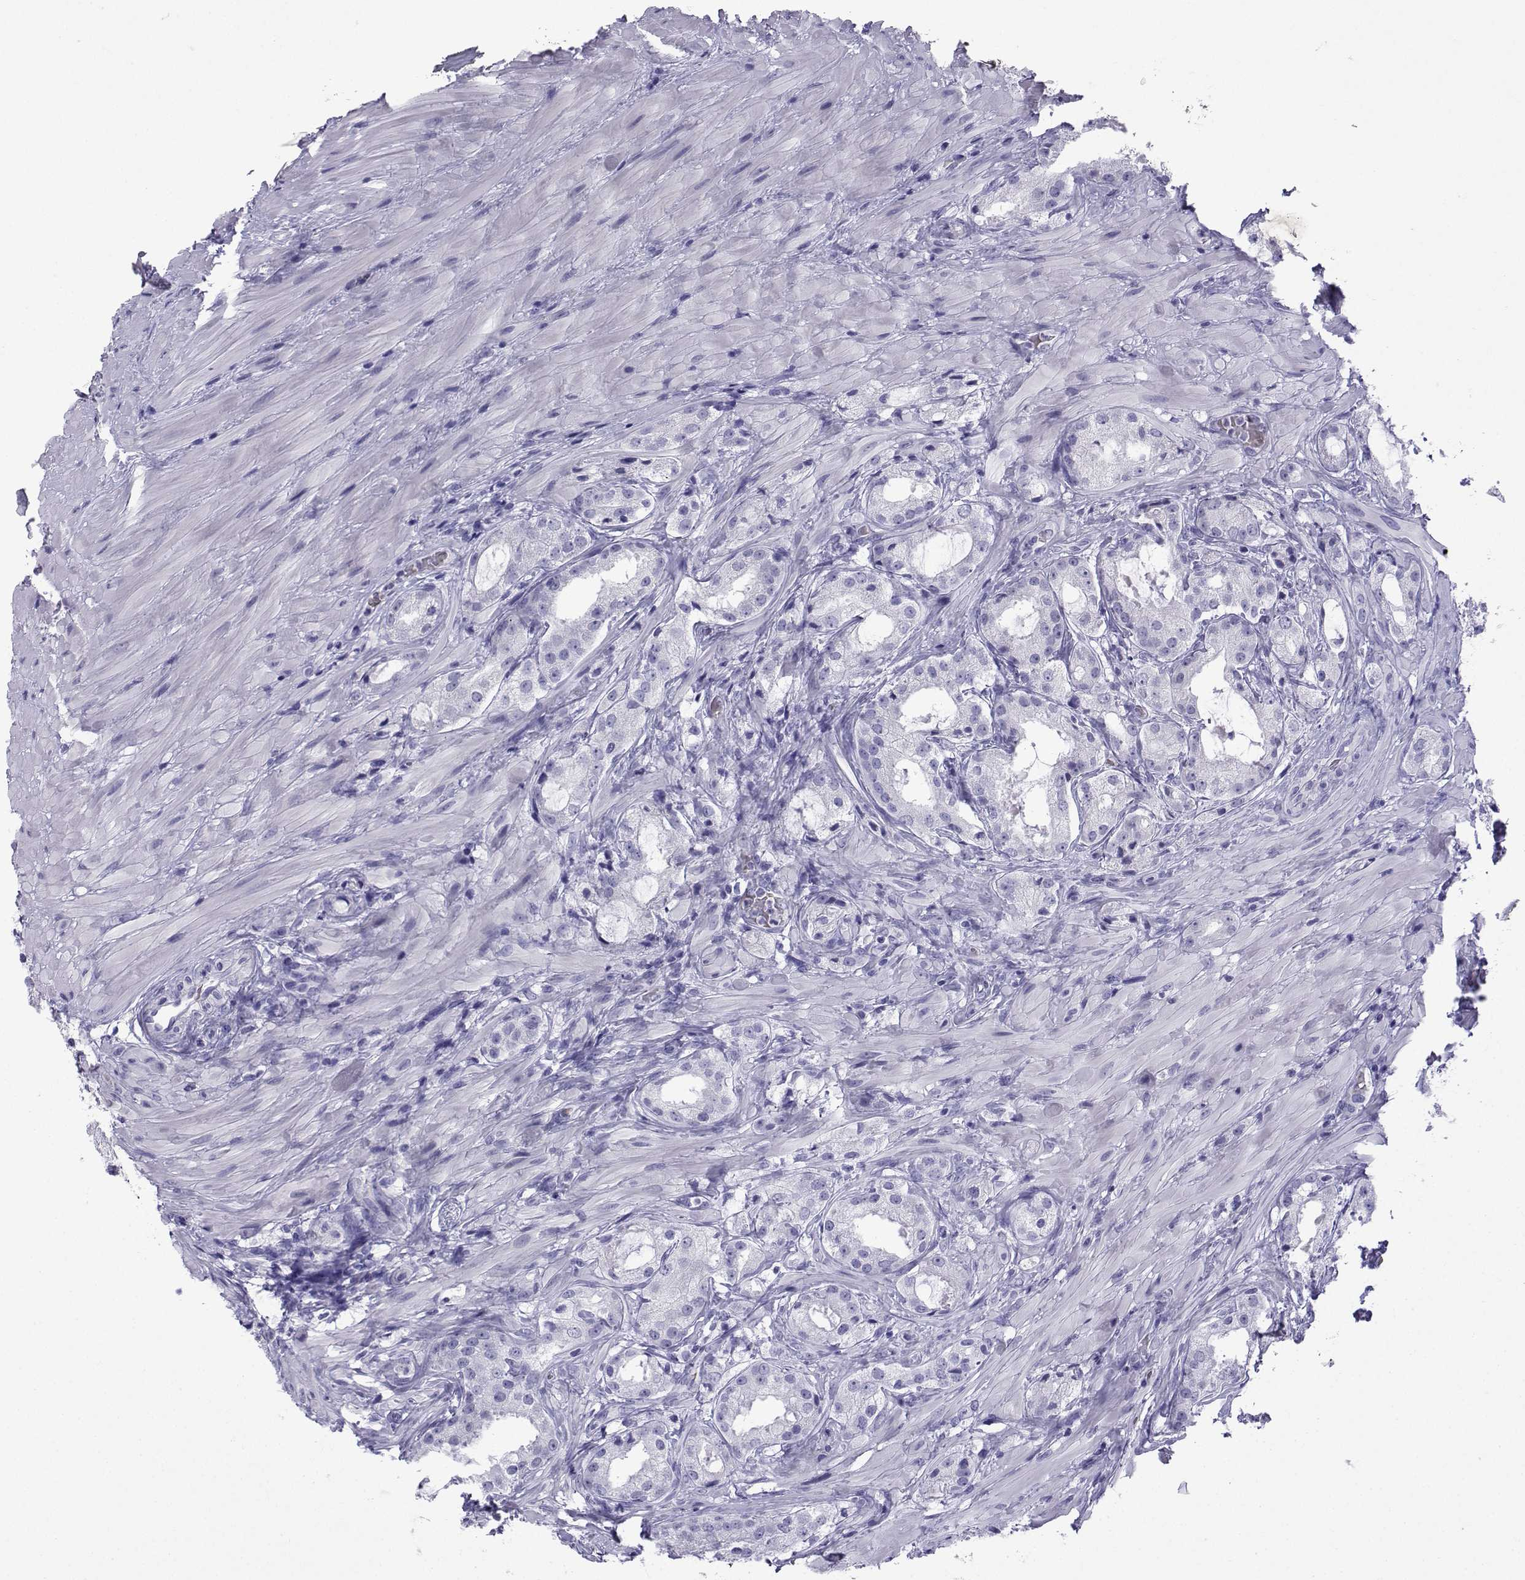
{"staining": {"intensity": "negative", "quantity": "none", "location": "none"}, "tissue": "prostate cancer", "cell_type": "Tumor cells", "image_type": "cancer", "snomed": [{"axis": "morphology", "description": "Adenocarcinoma, NOS"}, {"axis": "morphology", "description": "Adenocarcinoma, High grade"}, {"axis": "topography", "description": "Prostate"}], "caption": "DAB immunohistochemical staining of adenocarcinoma (high-grade) (prostate) shows no significant staining in tumor cells. (Stains: DAB immunohistochemistry with hematoxylin counter stain, Microscopy: brightfield microscopy at high magnification).", "gene": "TRIM46", "patient": {"sex": "male", "age": 64}}